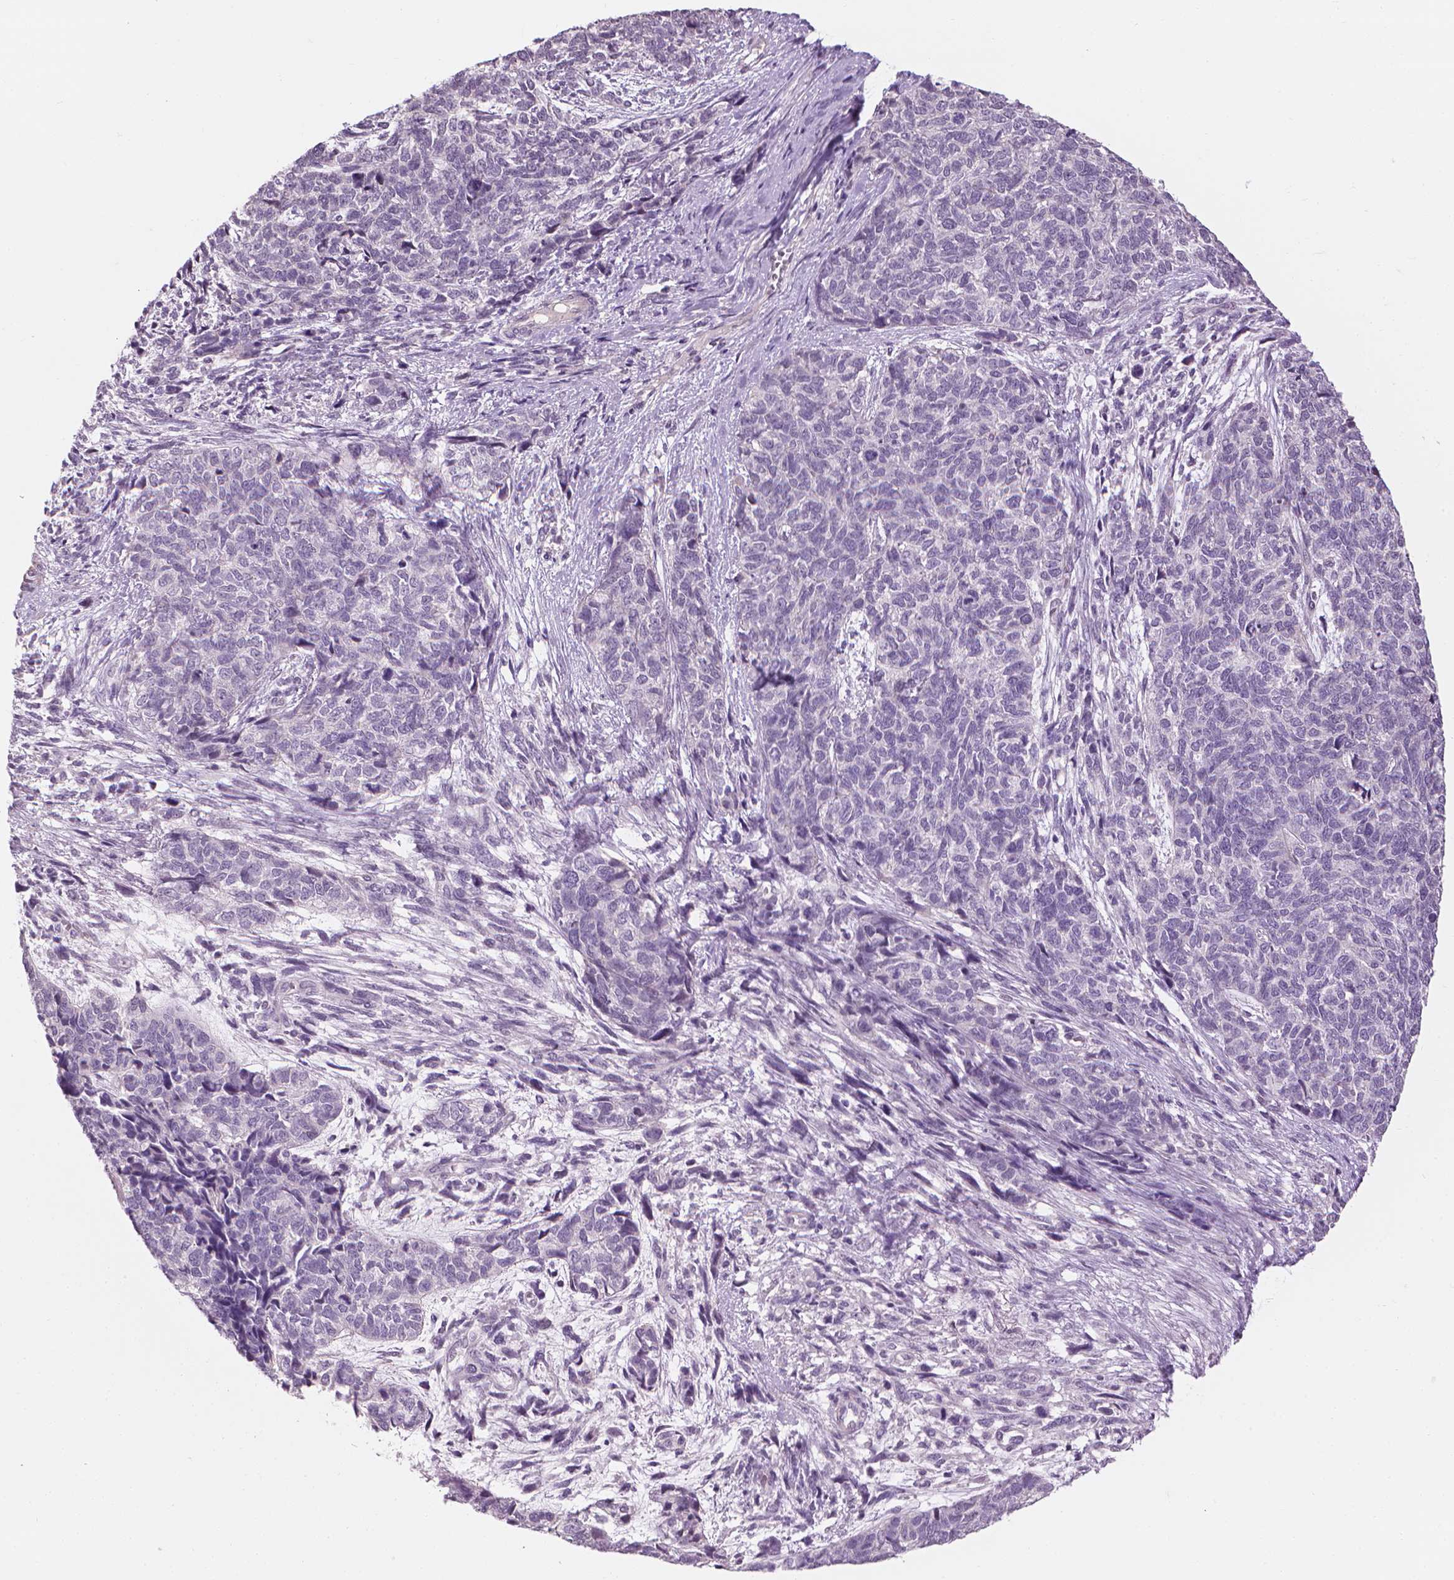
{"staining": {"intensity": "negative", "quantity": "none", "location": "none"}, "tissue": "cervical cancer", "cell_type": "Tumor cells", "image_type": "cancer", "snomed": [{"axis": "morphology", "description": "Squamous cell carcinoma, NOS"}, {"axis": "topography", "description": "Cervix"}], "caption": "Immunohistochemistry of cervical cancer (squamous cell carcinoma) exhibits no positivity in tumor cells.", "gene": "SAXO2", "patient": {"sex": "female", "age": 63}}